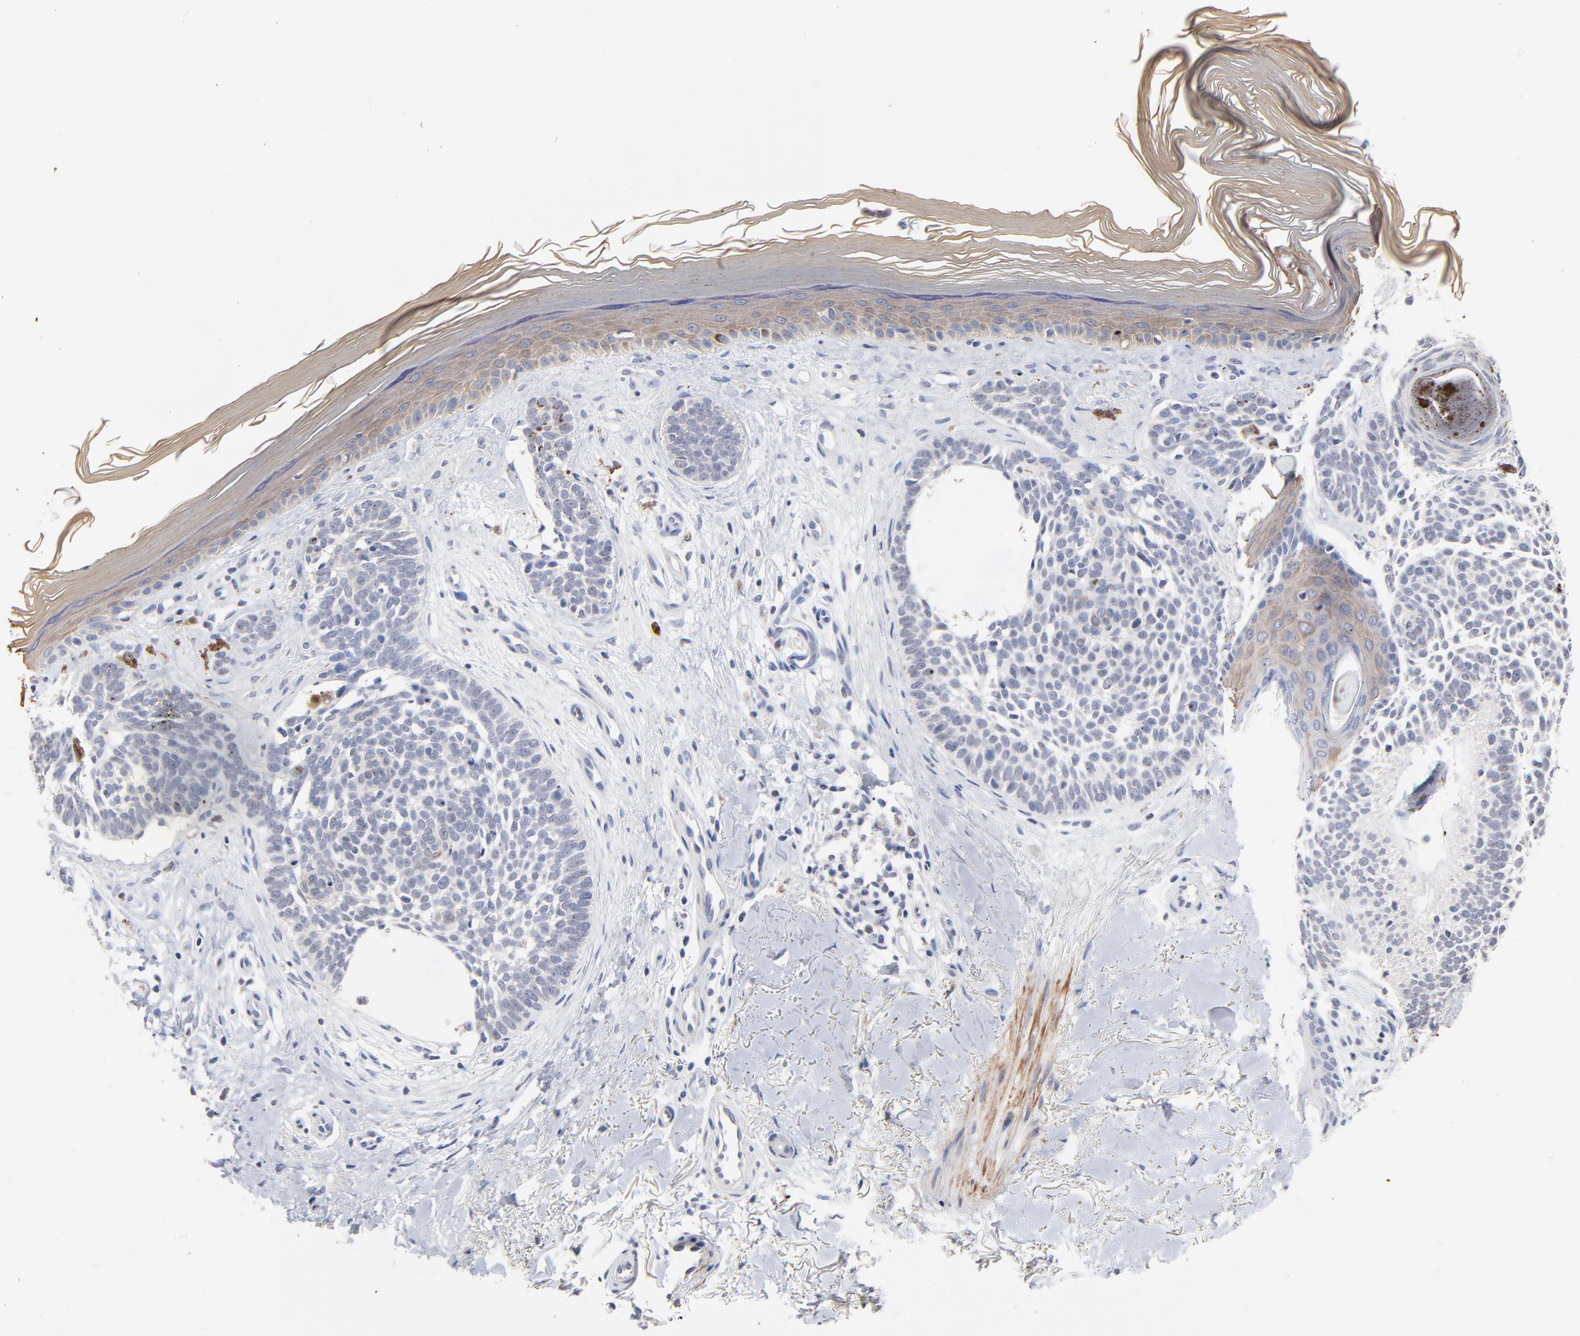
{"staining": {"intensity": "negative", "quantity": "none", "location": "none"}, "tissue": "skin cancer", "cell_type": "Tumor cells", "image_type": "cancer", "snomed": [{"axis": "morphology", "description": "Normal tissue, NOS"}, {"axis": "morphology", "description": "Basal cell carcinoma"}, {"axis": "topography", "description": "Skin"}], "caption": "This is an immunohistochemistry (IHC) image of basal cell carcinoma (skin). There is no expression in tumor cells.", "gene": "AADAC", "patient": {"sex": "female", "age": 58}}